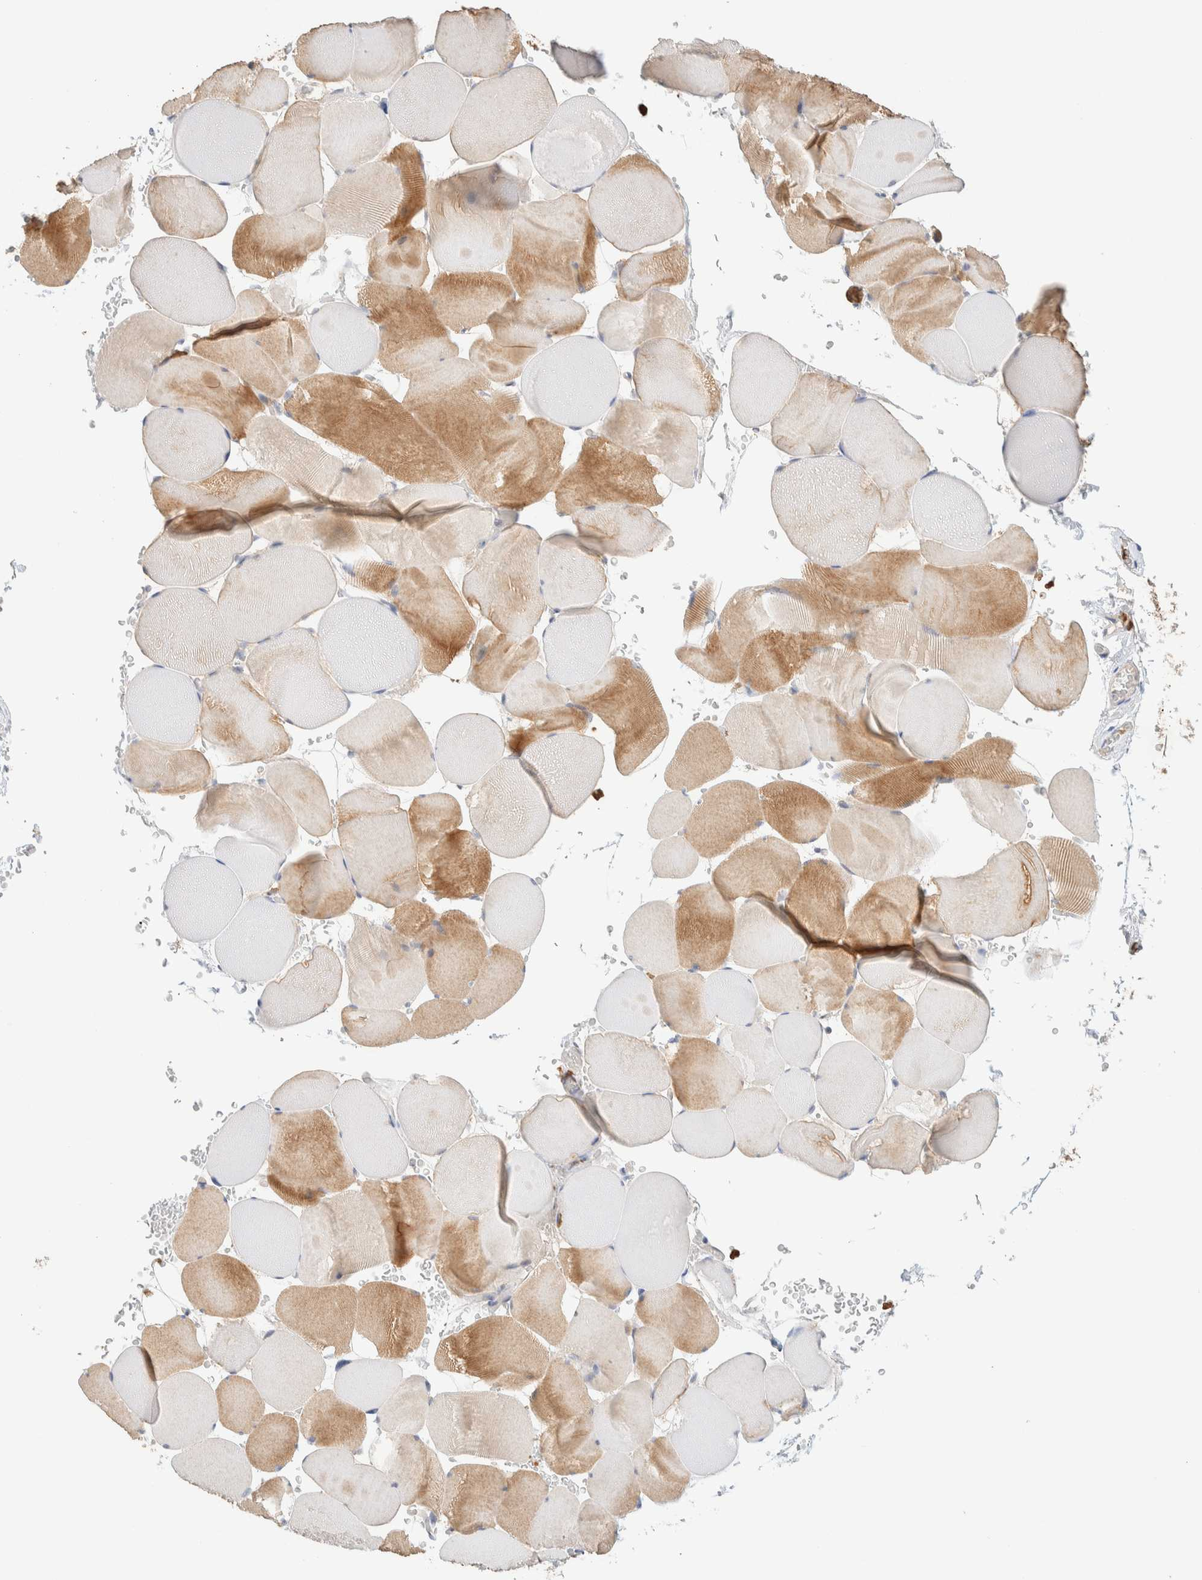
{"staining": {"intensity": "moderate", "quantity": "25%-75%", "location": "cytoplasmic/membranous"}, "tissue": "skeletal muscle", "cell_type": "Myocytes", "image_type": "normal", "snomed": [{"axis": "morphology", "description": "Normal tissue, NOS"}, {"axis": "topography", "description": "Skeletal muscle"}], "caption": "Skeletal muscle stained with DAB (3,3'-diaminobenzidine) immunohistochemistry (IHC) shows medium levels of moderate cytoplasmic/membranous expression in approximately 25%-75% of myocytes. The protein is stained brown, and the nuclei are stained in blue (DAB IHC with brightfield microscopy, high magnification).", "gene": "TTC3", "patient": {"sex": "male", "age": 62}}